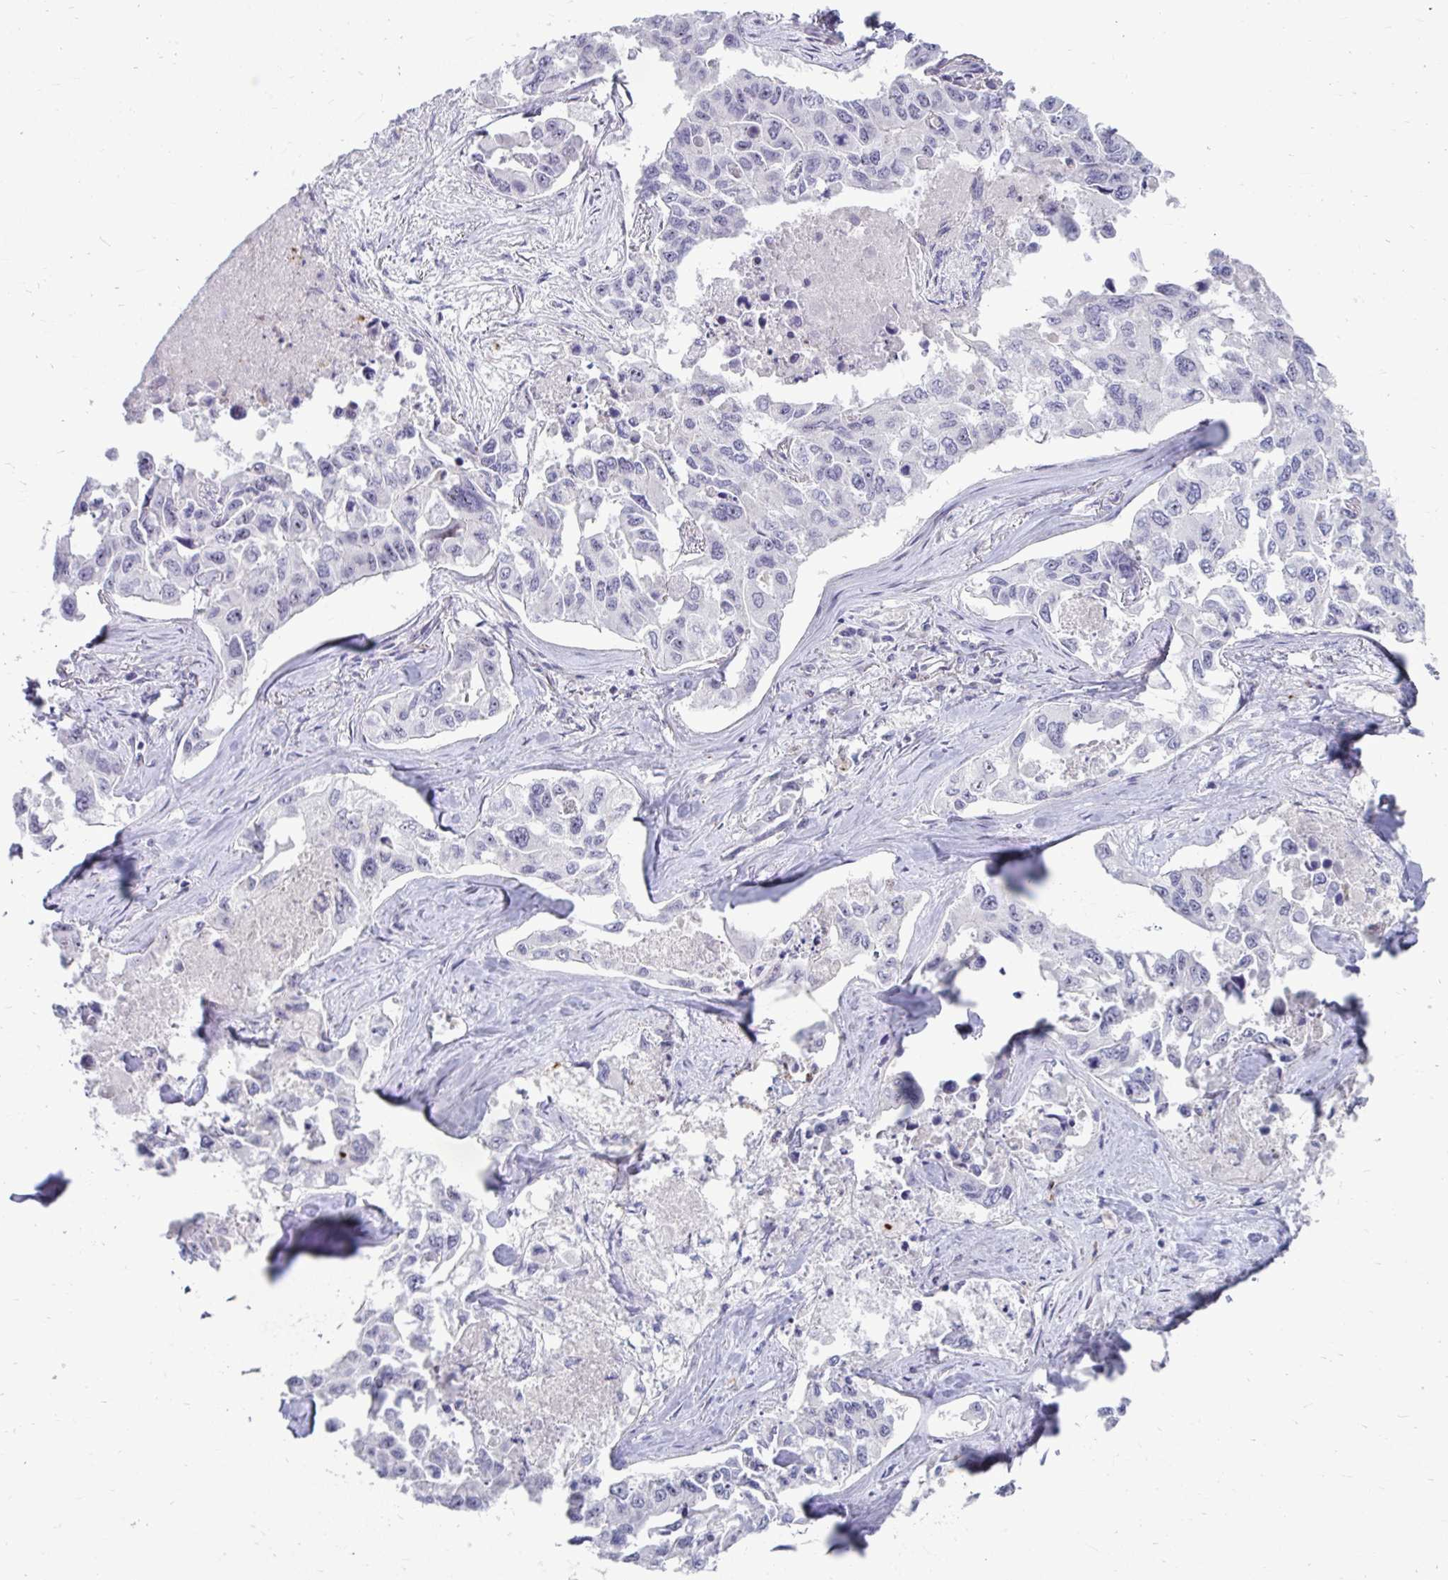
{"staining": {"intensity": "weak", "quantity": "<25%", "location": "nuclear"}, "tissue": "lung cancer", "cell_type": "Tumor cells", "image_type": "cancer", "snomed": [{"axis": "morphology", "description": "Adenocarcinoma, NOS"}, {"axis": "topography", "description": "Lung"}], "caption": "High magnification brightfield microscopy of lung cancer stained with DAB (3,3'-diaminobenzidine) (brown) and counterstained with hematoxylin (blue): tumor cells show no significant expression.", "gene": "MUS81", "patient": {"sex": "male", "age": 64}}